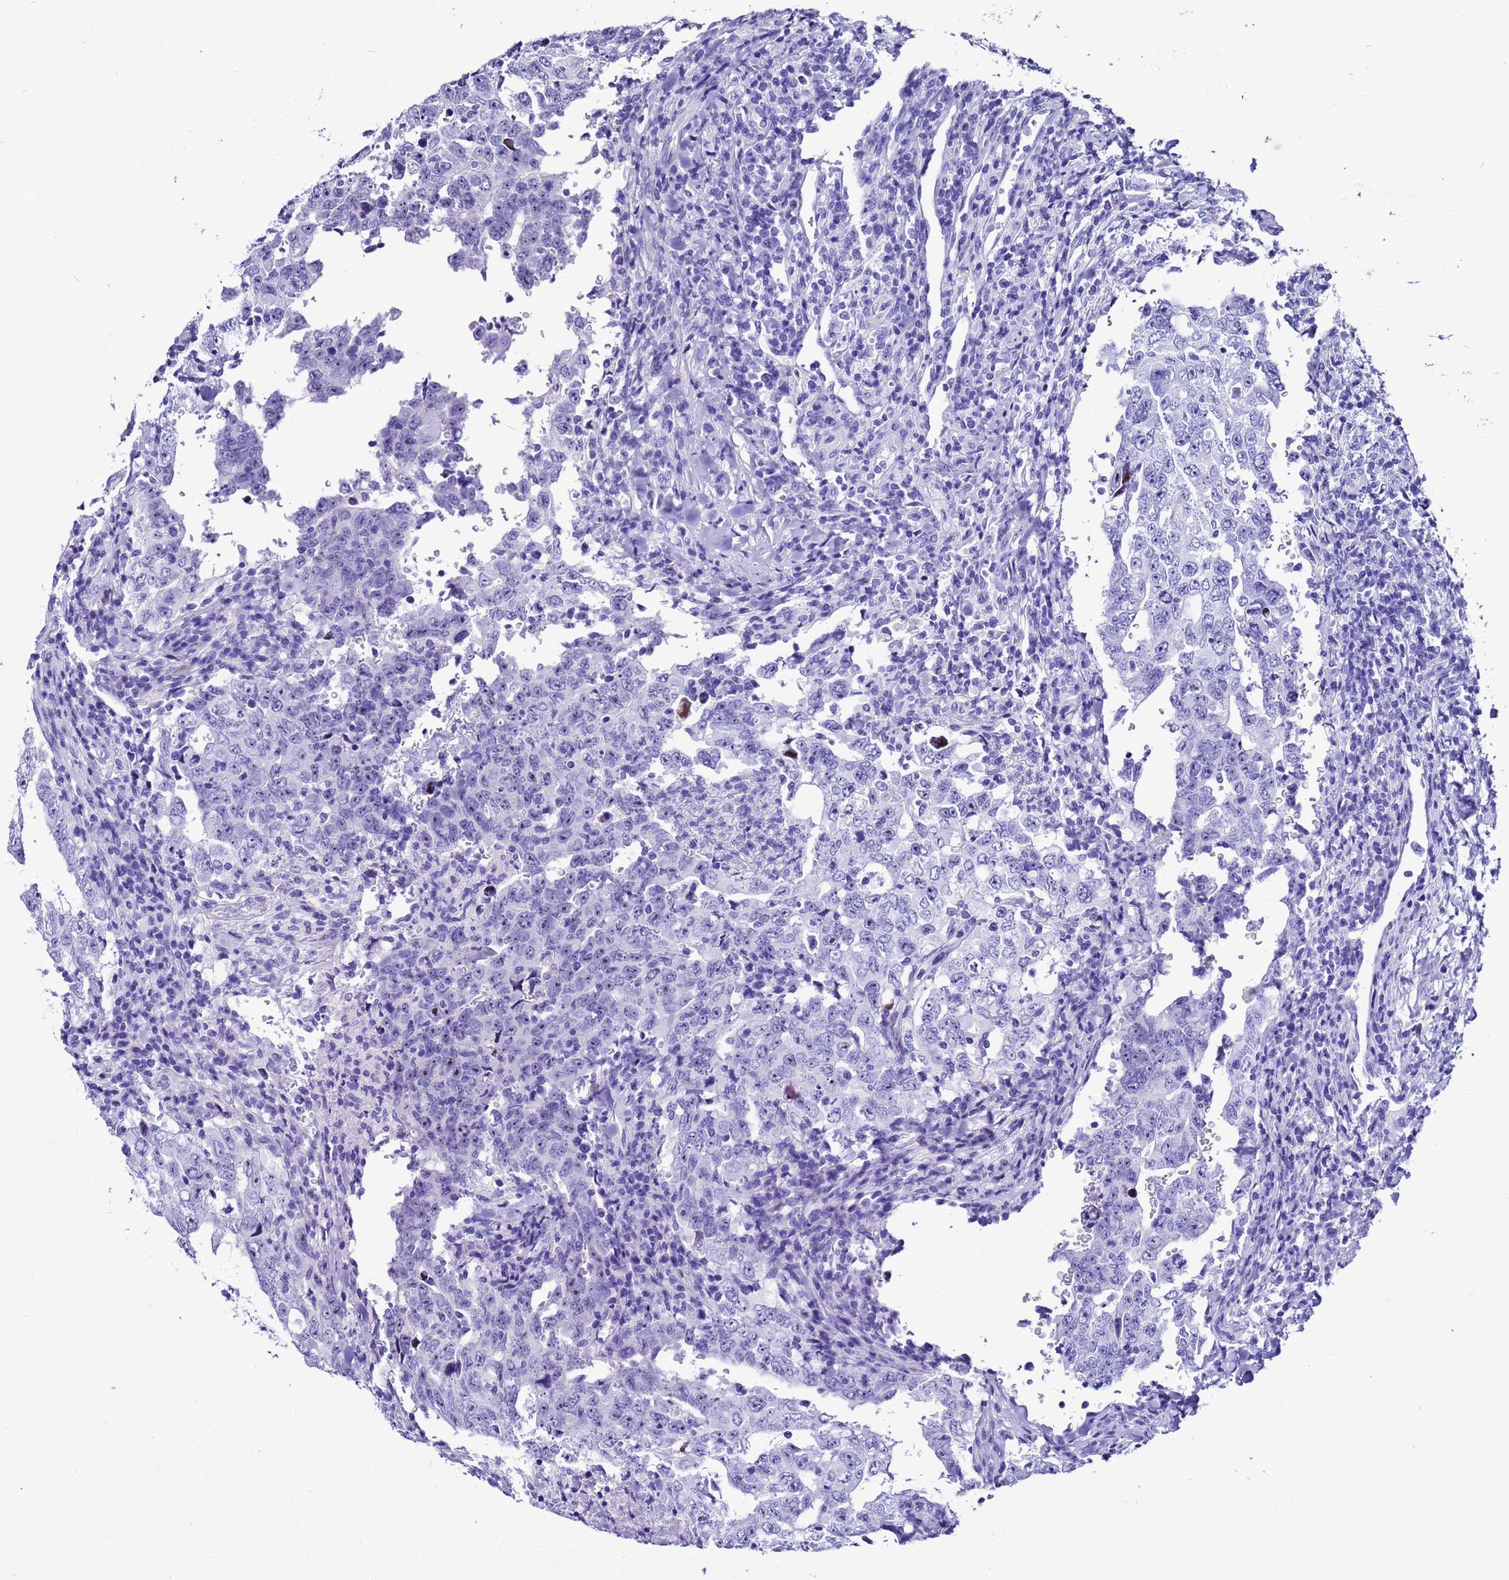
{"staining": {"intensity": "negative", "quantity": "none", "location": "none"}, "tissue": "testis cancer", "cell_type": "Tumor cells", "image_type": "cancer", "snomed": [{"axis": "morphology", "description": "Carcinoma, Embryonal, NOS"}, {"axis": "topography", "description": "Testis"}], "caption": "Immunohistochemistry (IHC) histopathology image of human embryonal carcinoma (testis) stained for a protein (brown), which reveals no staining in tumor cells. The staining was performed using DAB (3,3'-diaminobenzidine) to visualize the protein expression in brown, while the nuclei were stained in blue with hematoxylin (Magnification: 20x).", "gene": "UGT2B10", "patient": {"sex": "male", "age": 26}}